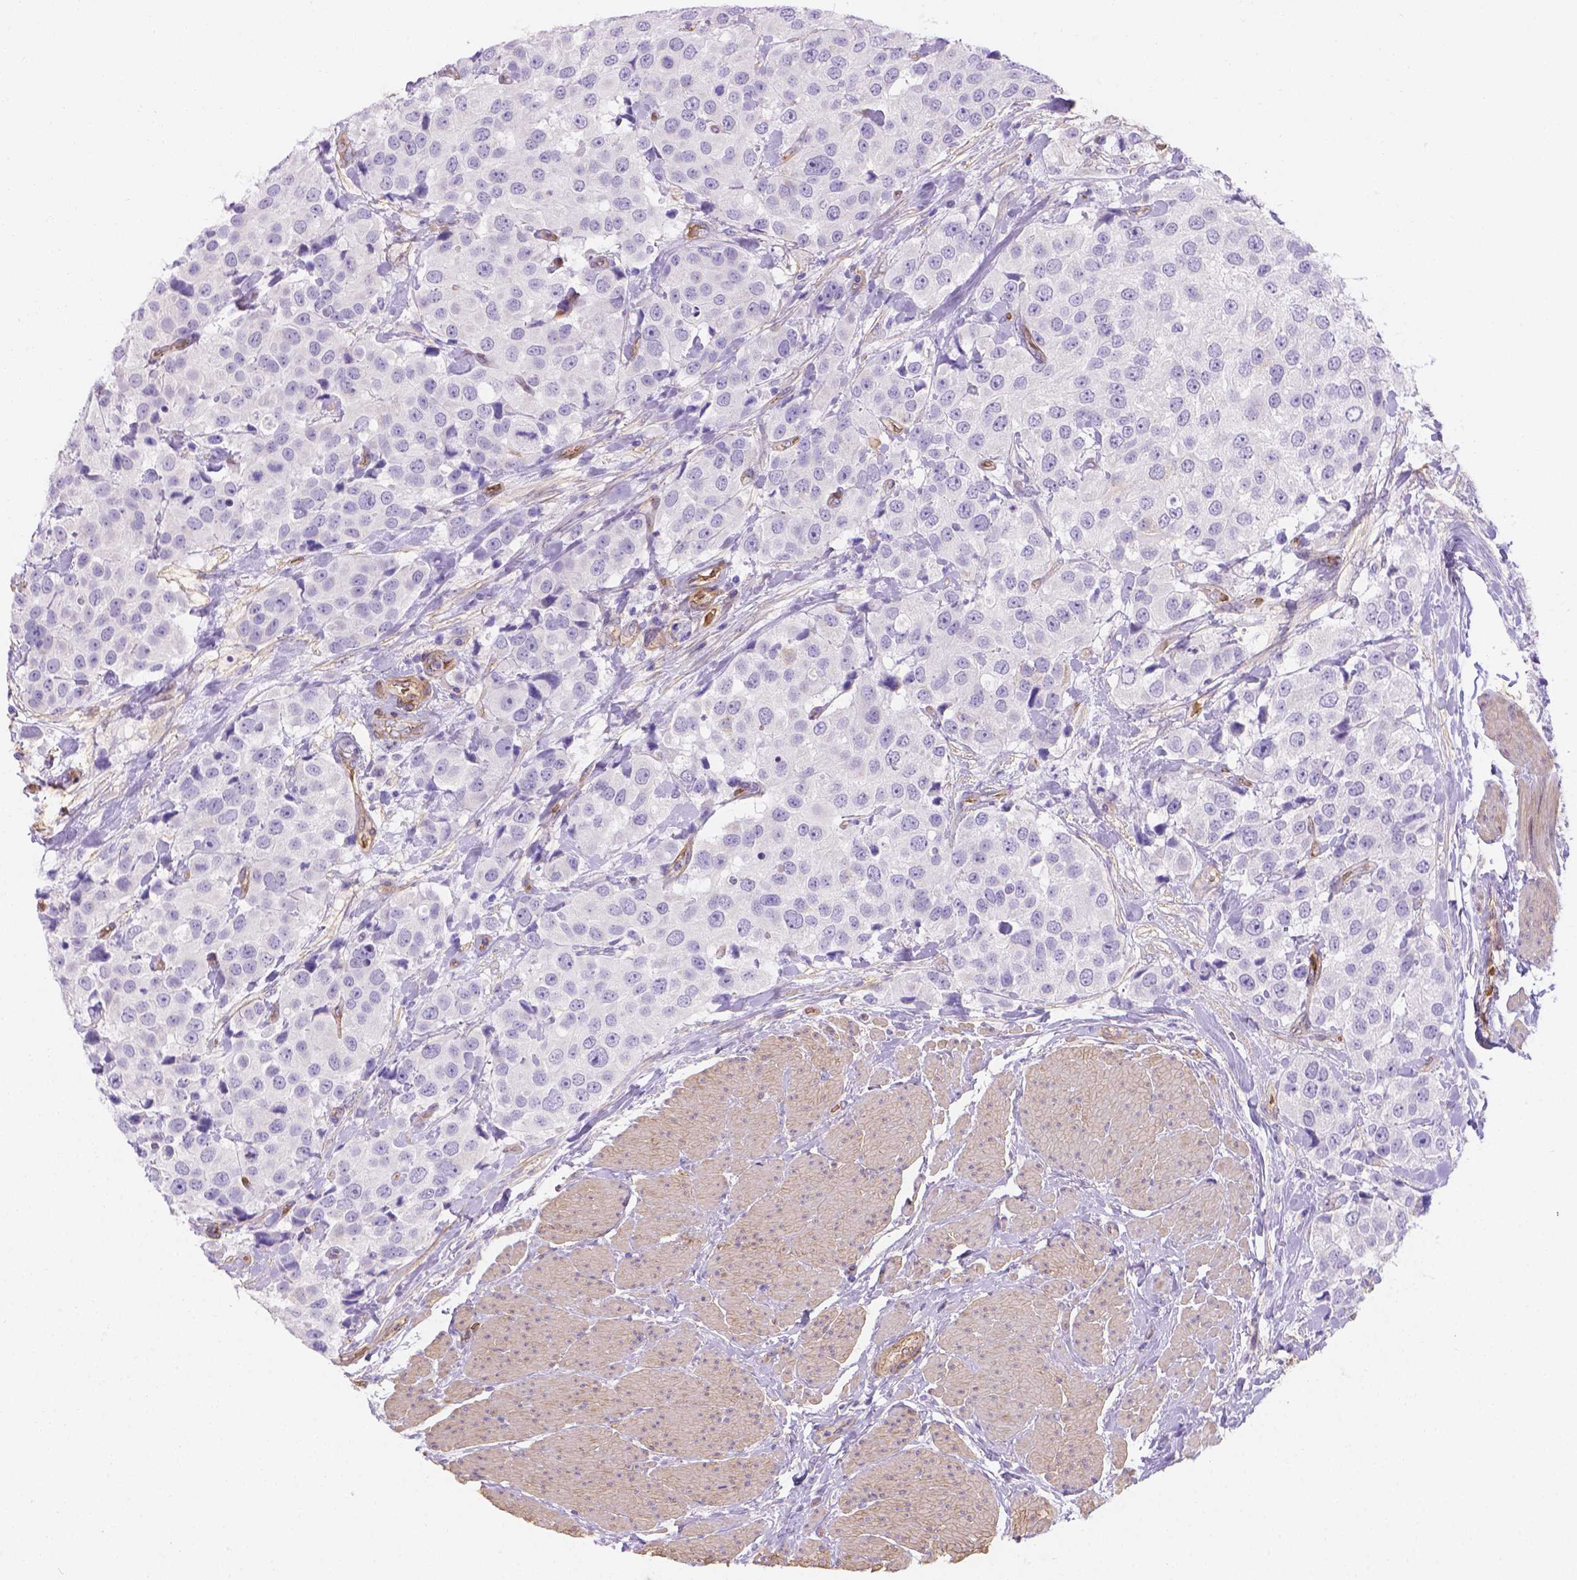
{"staining": {"intensity": "negative", "quantity": "none", "location": "none"}, "tissue": "urothelial cancer", "cell_type": "Tumor cells", "image_type": "cancer", "snomed": [{"axis": "morphology", "description": "Urothelial carcinoma, High grade"}, {"axis": "topography", "description": "Urinary bladder"}], "caption": "This is an immunohistochemistry photomicrograph of human urothelial carcinoma (high-grade). There is no staining in tumor cells.", "gene": "SLC40A1", "patient": {"sex": "female", "age": 64}}